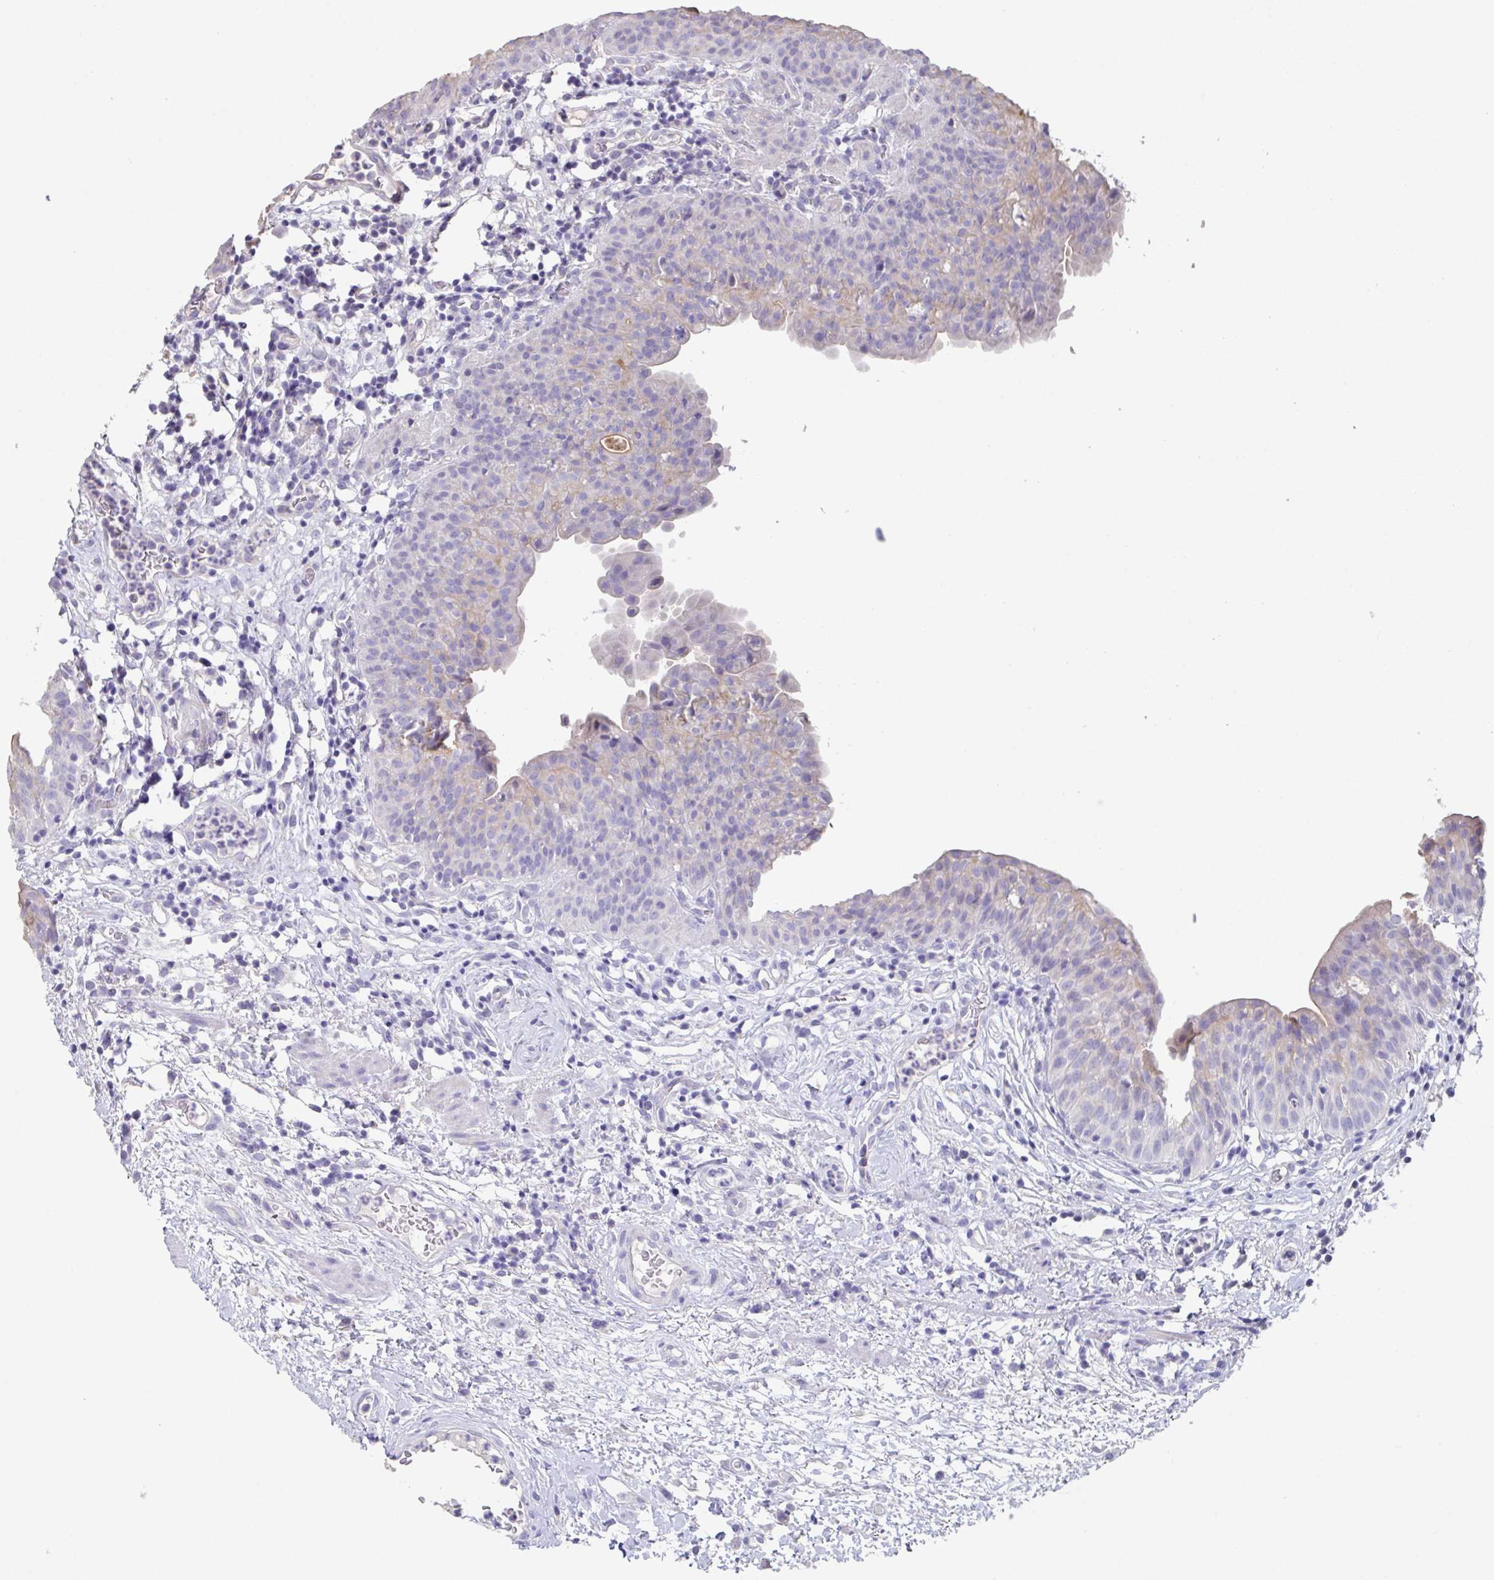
{"staining": {"intensity": "weak", "quantity": "<25%", "location": "cytoplasmic/membranous"}, "tissue": "urinary bladder", "cell_type": "Urothelial cells", "image_type": "normal", "snomed": [{"axis": "morphology", "description": "Normal tissue, NOS"}, {"axis": "morphology", "description": "Inflammation, NOS"}, {"axis": "topography", "description": "Urinary bladder"}], "caption": "Protein analysis of normal urinary bladder reveals no significant staining in urothelial cells. Nuclei are stained in blue.", "gene": "SLC44A4", "patient": {"sex": "male", "age": 57}}